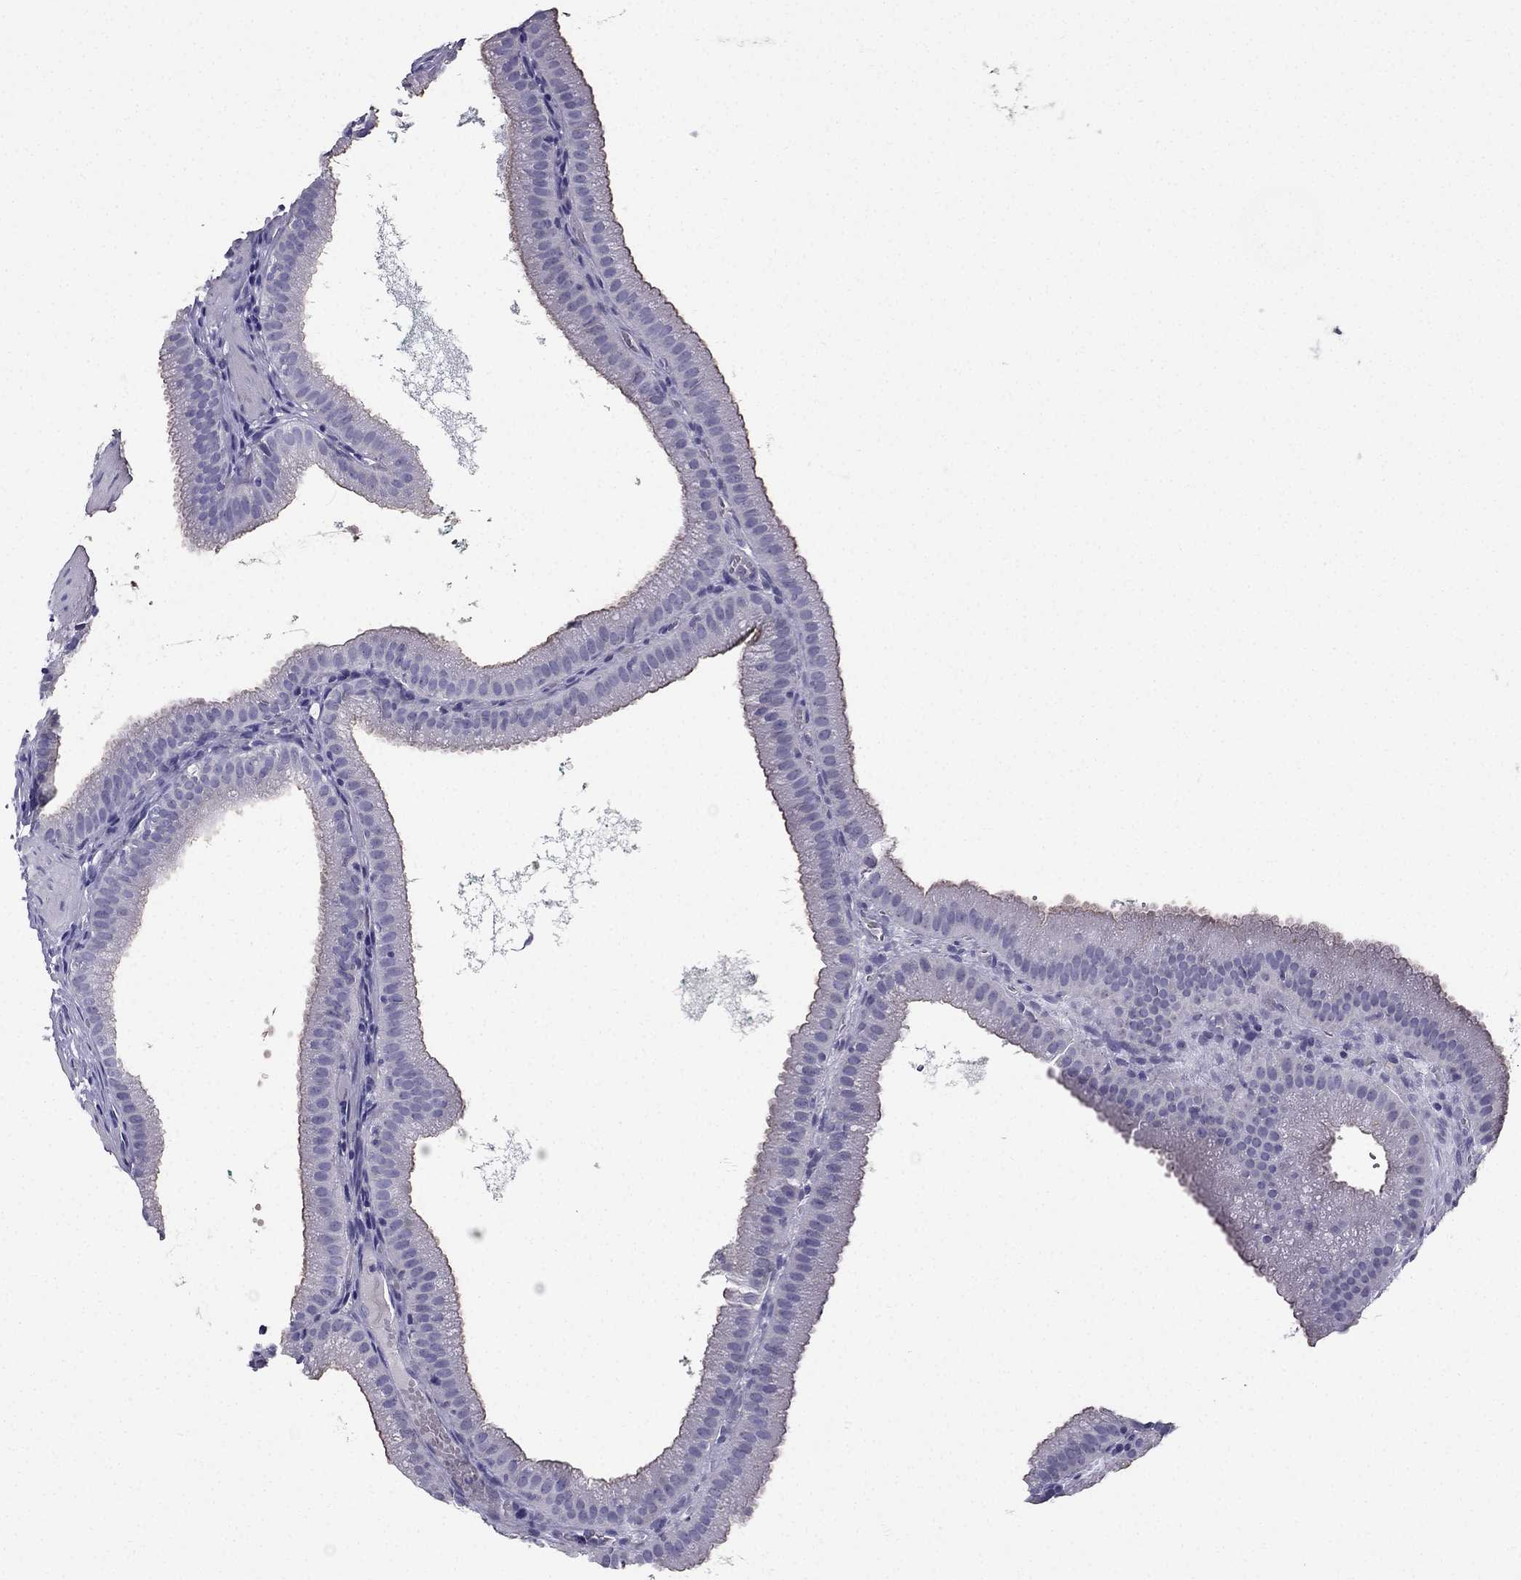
{"staining": {"intensity": "weak", "quantity": ">75%", "location": "cytoplasmic/membranous"}, "tissue": "gallbladder", "cell_type": "Glandular cells", "image_type": "normal", "snomed": [{"axis": "morphology", "description": "Normal tissue, NOS"}, {"axis": "topography", "description": "Gallbladder"}], "caption": "This image exhibits unremarkable gallbladder stained with immunohistochemistry (IHC) to label a protein in brown. The cytoplasmic/membranous of glandular cells show weak positivity for the protein. Nuclei are counter-stained blue.", "gene": "PTH", "patient": {"sex": "male", "age": 67}}